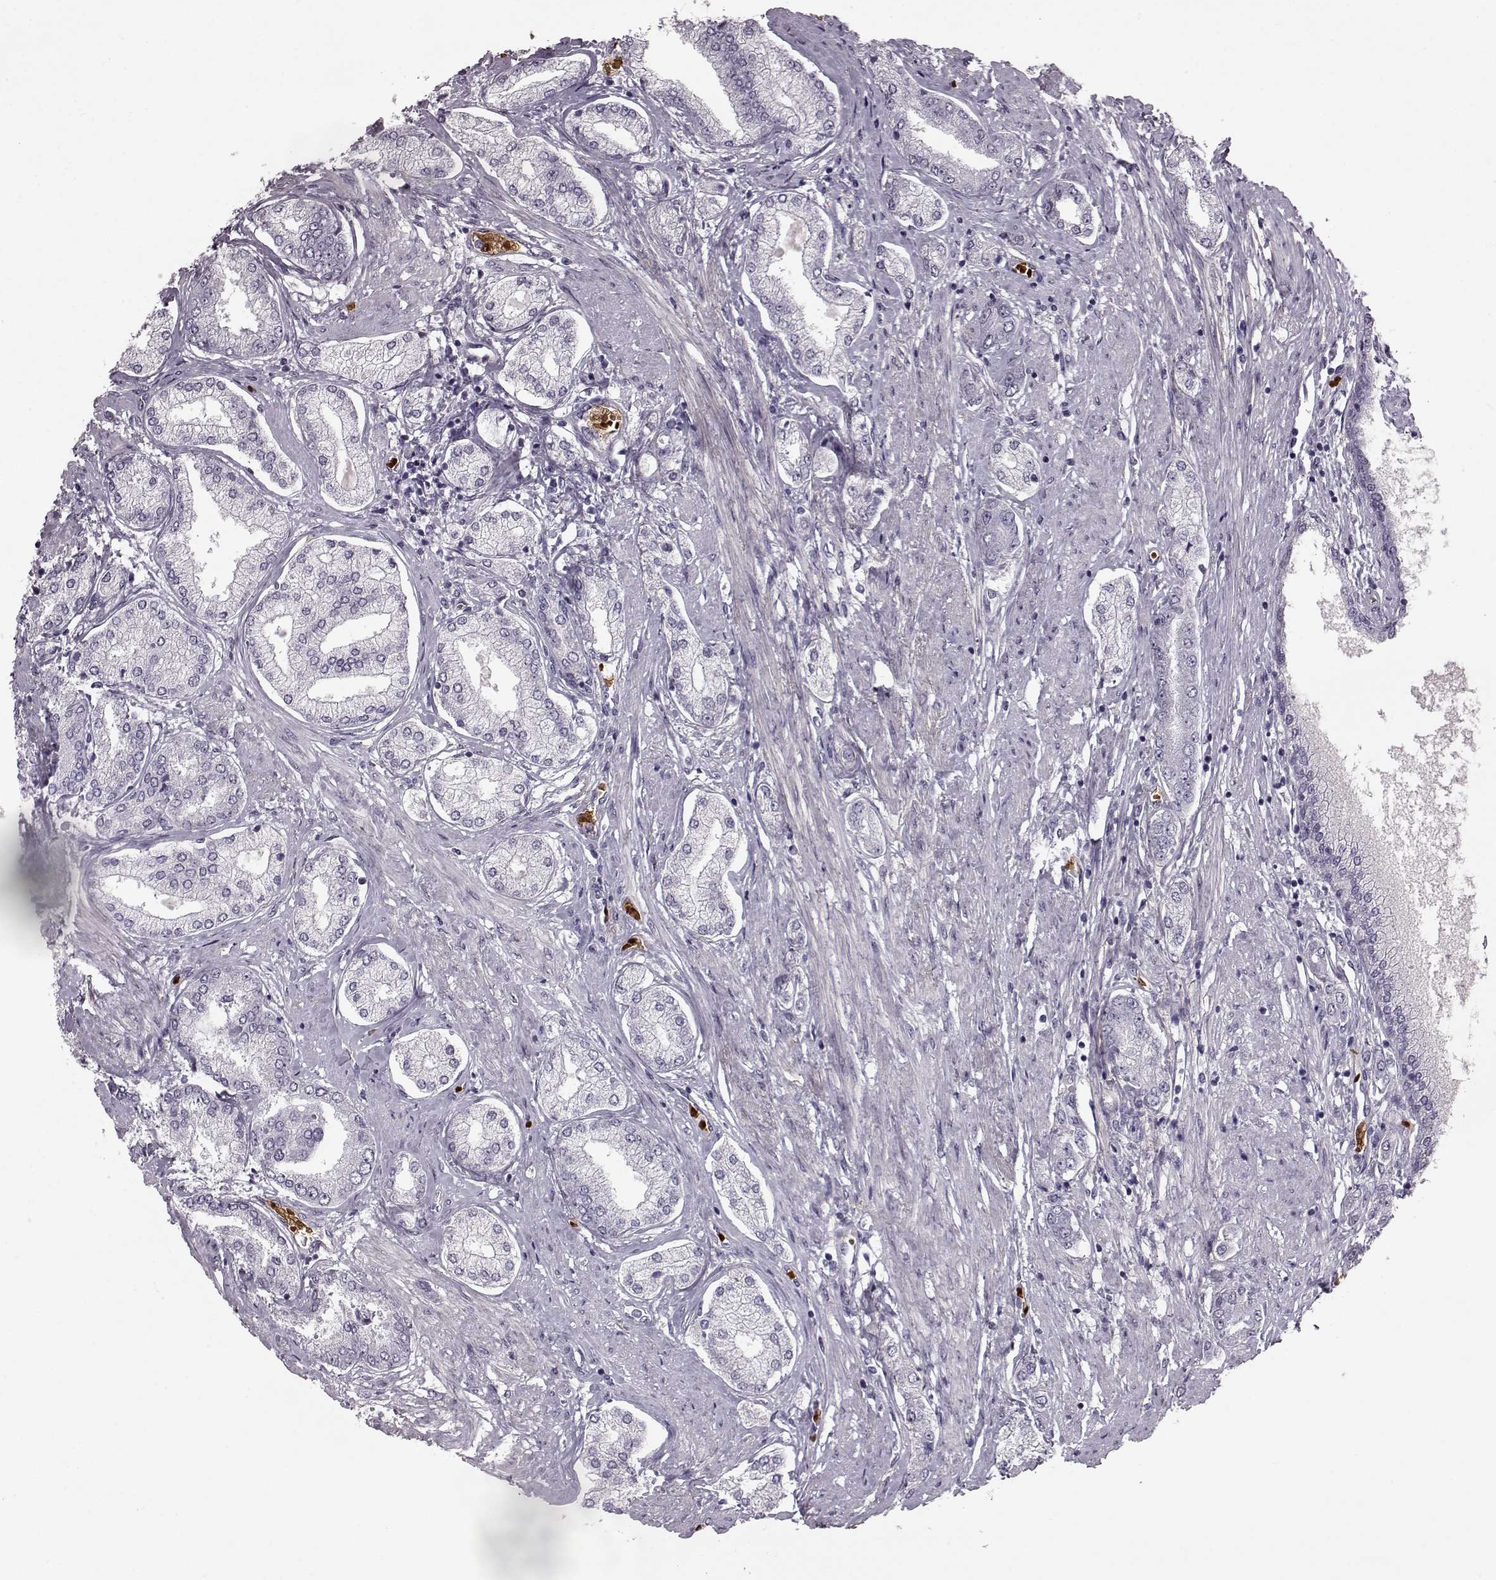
{"staining": {"intensity": "negative", "quantity": "none", "location": "none"}, "tissue": "prostate cancer", "cell_type": "Tumor cells", "image_type": "cancer", "snomed": [{"axis": "morphology", "description": "Adenocarcinoma, NOS"}, {"axis": "topography", "description": "Prostate"}], "caption": "Immunohistochemistry histopathology image of neoplastic tissue: human adenocarcinoma (prostate) stained with DAB (3,3'-diaminobenzidine) shows no significant protein positivity in tumor cells. The staining was performed using DAB (3,3'-diaminobenzidine) to visualize the protein expression in brown, while the nuclei were stained in blue with hematoxylin (Magnification: 20x).", "gene": "PROP1", "patient": {"sex": "male", "age": 63}}